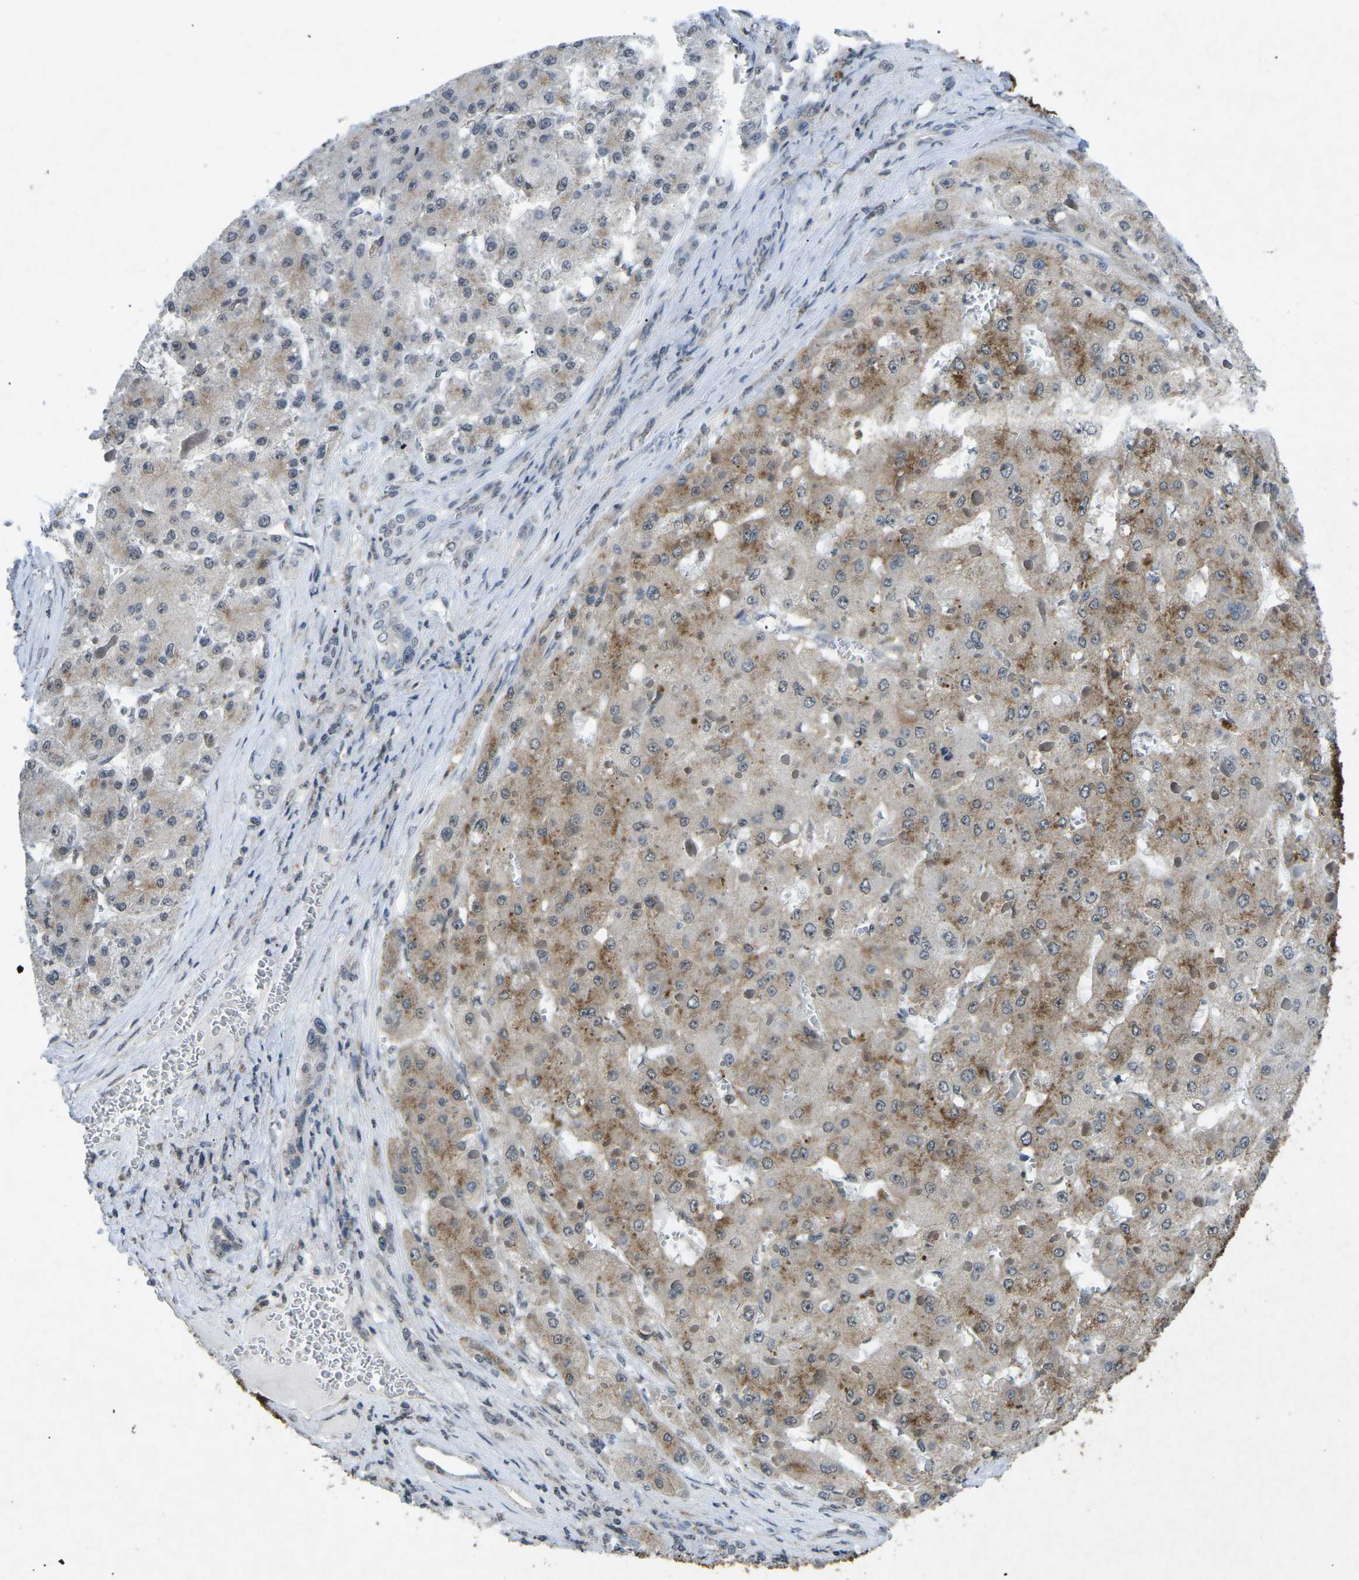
{"staining": {"intensity": "moderate", "quantity": "25%-75%", "location": "cytoplasmic/membranous,nuclear"}, "tissue": "liver cancer", "cell_type": "Tumor cells", "image_type": "cancer", "snomed": [{"axis": "morphology", "description": "Carcinoma, Hepatocellular, NOS"}, {"axis": "topography", "description": "Liver"}], "caption": "Liver cancer (hepatocellular carcinoma) stained for a protein (brown) exhibits moderate cytoplasmic/membranous and nuclear positive expression in about 25%-75% of tumor cells.", "gene": "TFR2", "patient": {"sex": "female", "age": 73}}